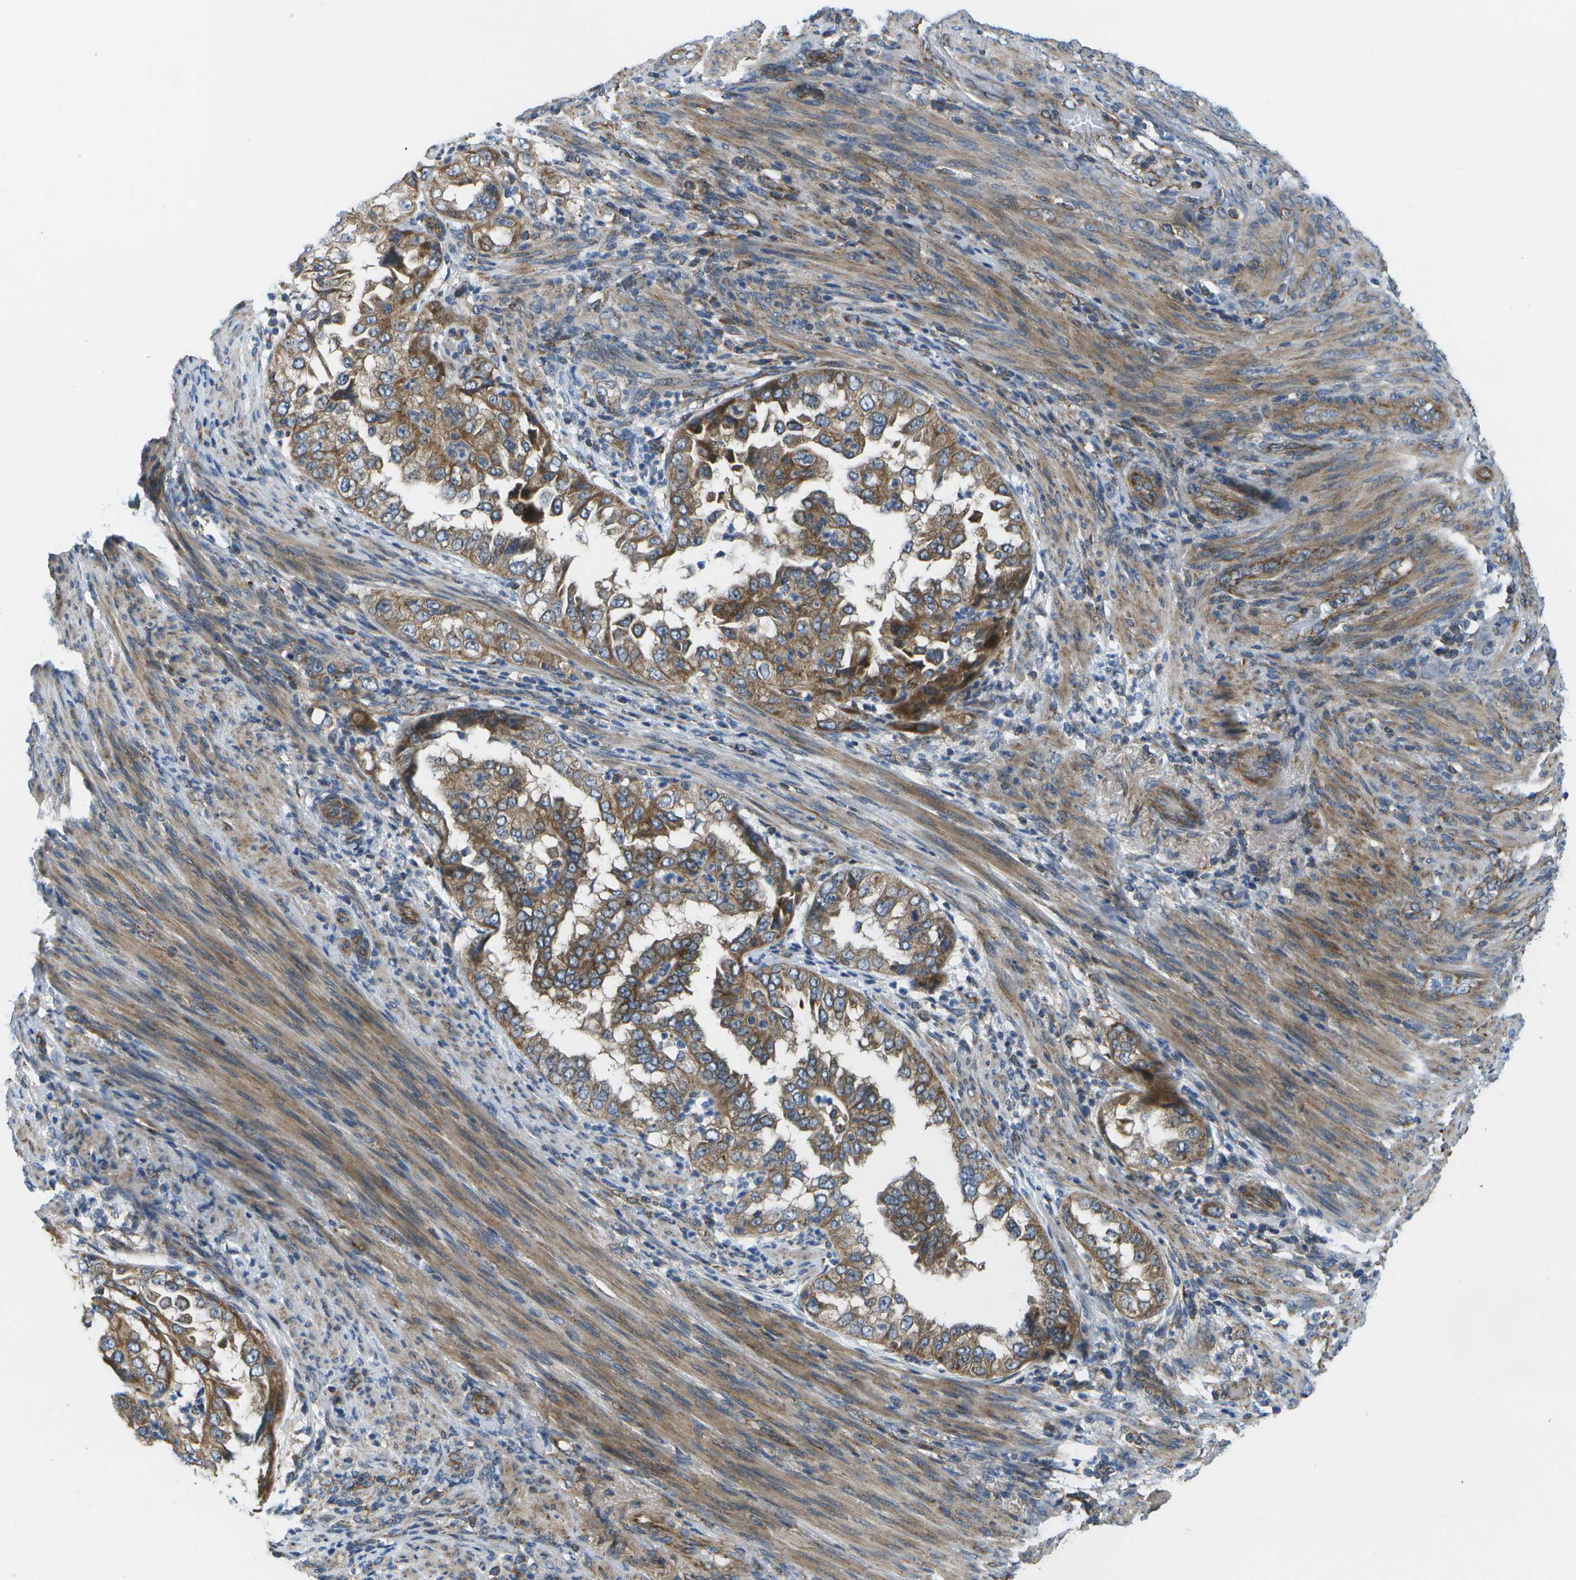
{"staining": {"intensity": "moderate", "quantity": ">75%", "location": "cytoplasmic/membranous"}, "tissue": "endometrial cancer", "cell_type": "Tumor cells", "image_type": "cancer", "snomed": [{"axis": "morphology", "description": "Adenocarcinoma, NOS"}, {"axis": "topography", "description": "Endometrium"}], "caption": "Immunohistochemistry (IHC) histopathology image of neoplastic tissue: human endometrial cancer stained using immunohistochemistry displays medium levels of moderate protein expression localized specifically in the cytoplasmic/membranous of tumor cells, appearing as a cytoplasmic/membranous brown color.", "gene": "MVK", "patient": {"sex": "female", "age": 85}}